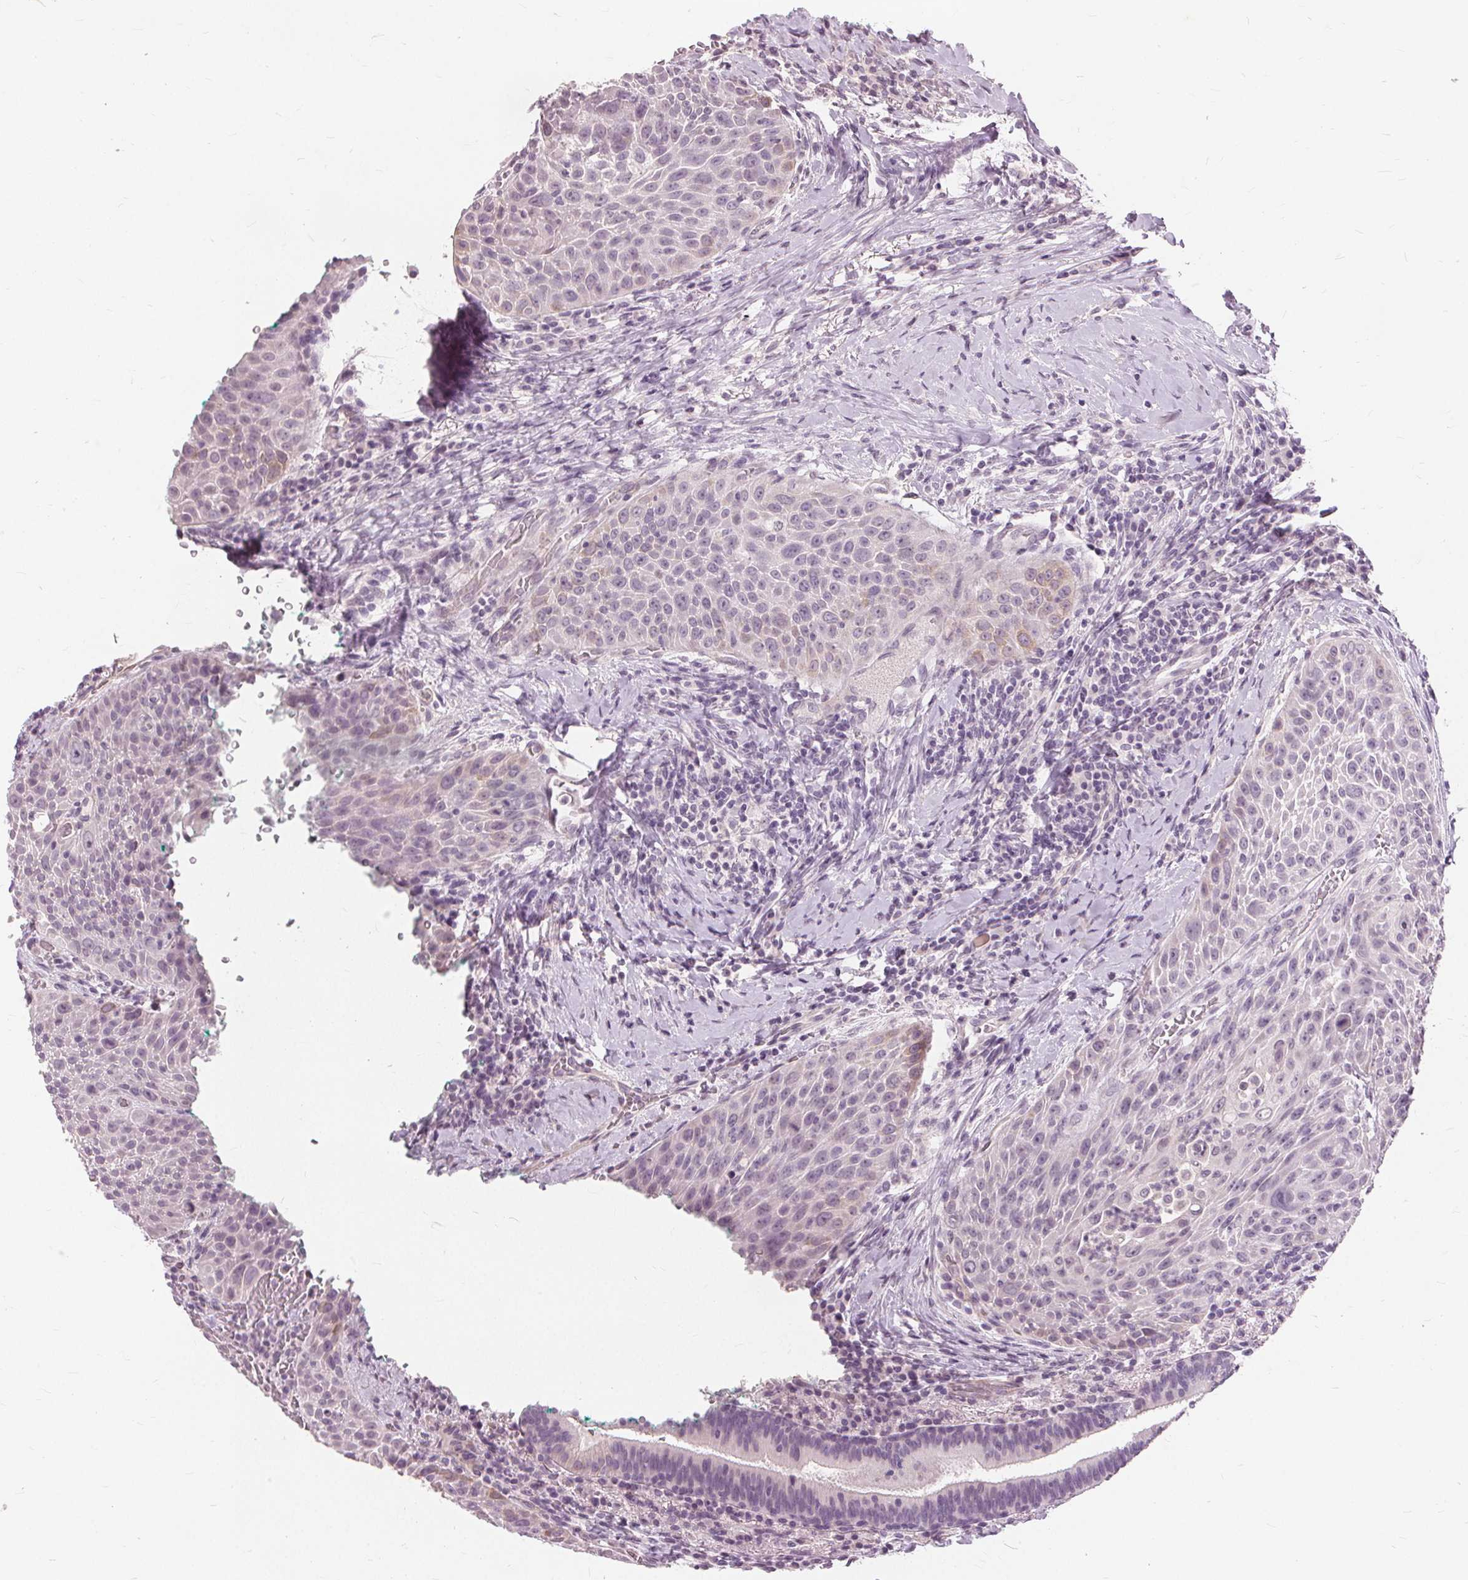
{"staining": {"intensity": "negative", "quantity": "none", "location": "none"}, "tissue": "head and neck cancer", "cell_type": "Tumor cells", "image_type": "cancer", "snomed": [{"axis": "morphology", "description": "Squamous cell carcinoma, NOS"}, {"axis": "topography", "description": "Head-Neck"}], "caption": "Immunohistochemical staining of head and neck cancer shows no significant expression in tumor cells.", "gene": "SFTPD", "patient": {"sex": "male", "age": 69}}